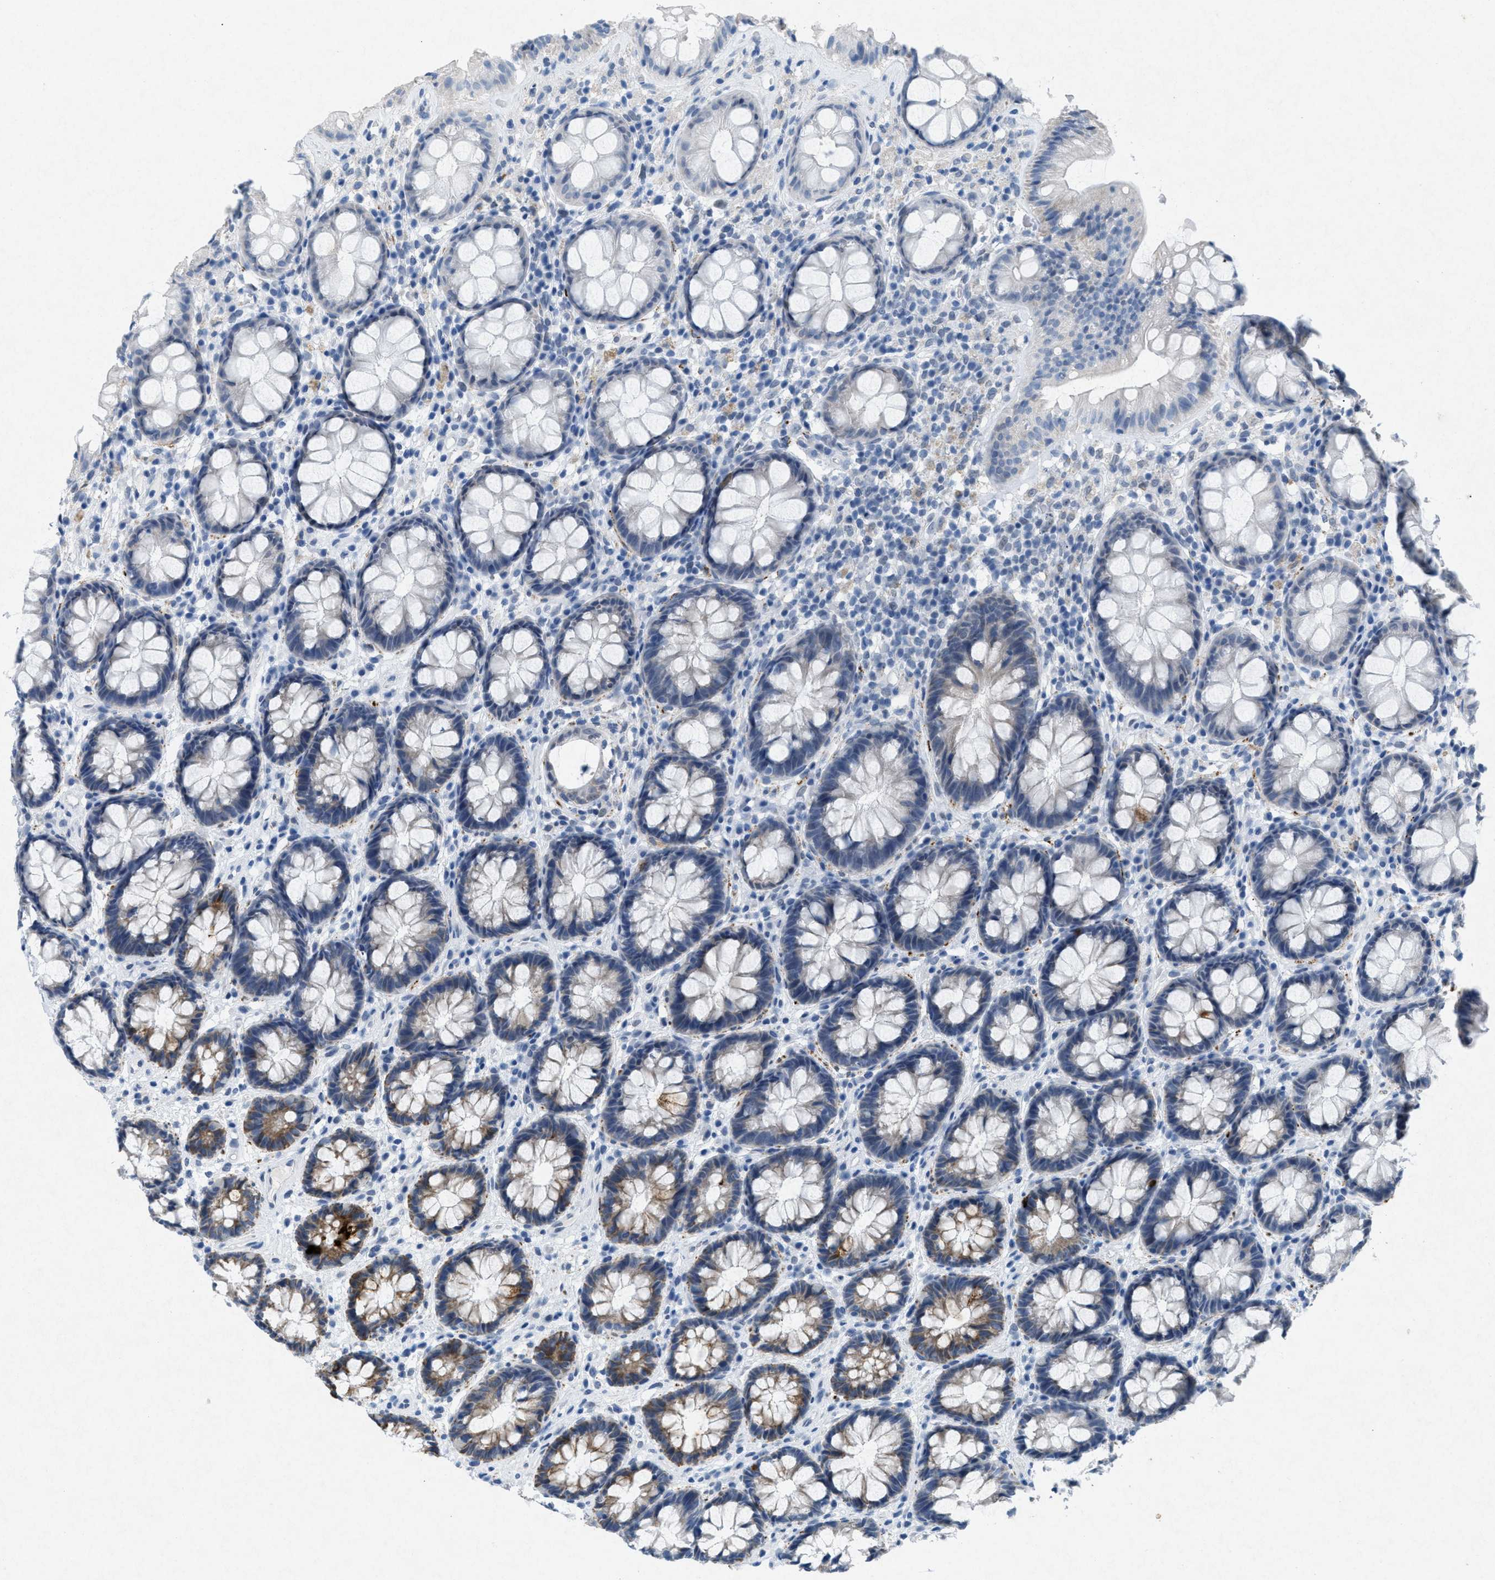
{"staining": {"intensity": "moderate", "quantity": "<25%", "location": "cytoplasmic/membranous"}, "tissue": "rectum", "cell_type": "Glandular cells", "image_type": "normal", "snomed": [{"axis": "morphology", "description": "Normal tissue, NOS"}, {"axis": "topography", "description": "Rectum"}], "caption": "Protein staining exhibits moderate cytoplasmic/membranous expression in approximately <25% of glandular cells in normal rectum. The staining was performed using DAB (3,3'-diaminobenzidine) to visualize the protein expression in brown, while the nuclei were stained in blue with hematoxylin (Magnification: 20x).", "gene": "TASOR", "patient": {"sex": "male", "age": 64}}